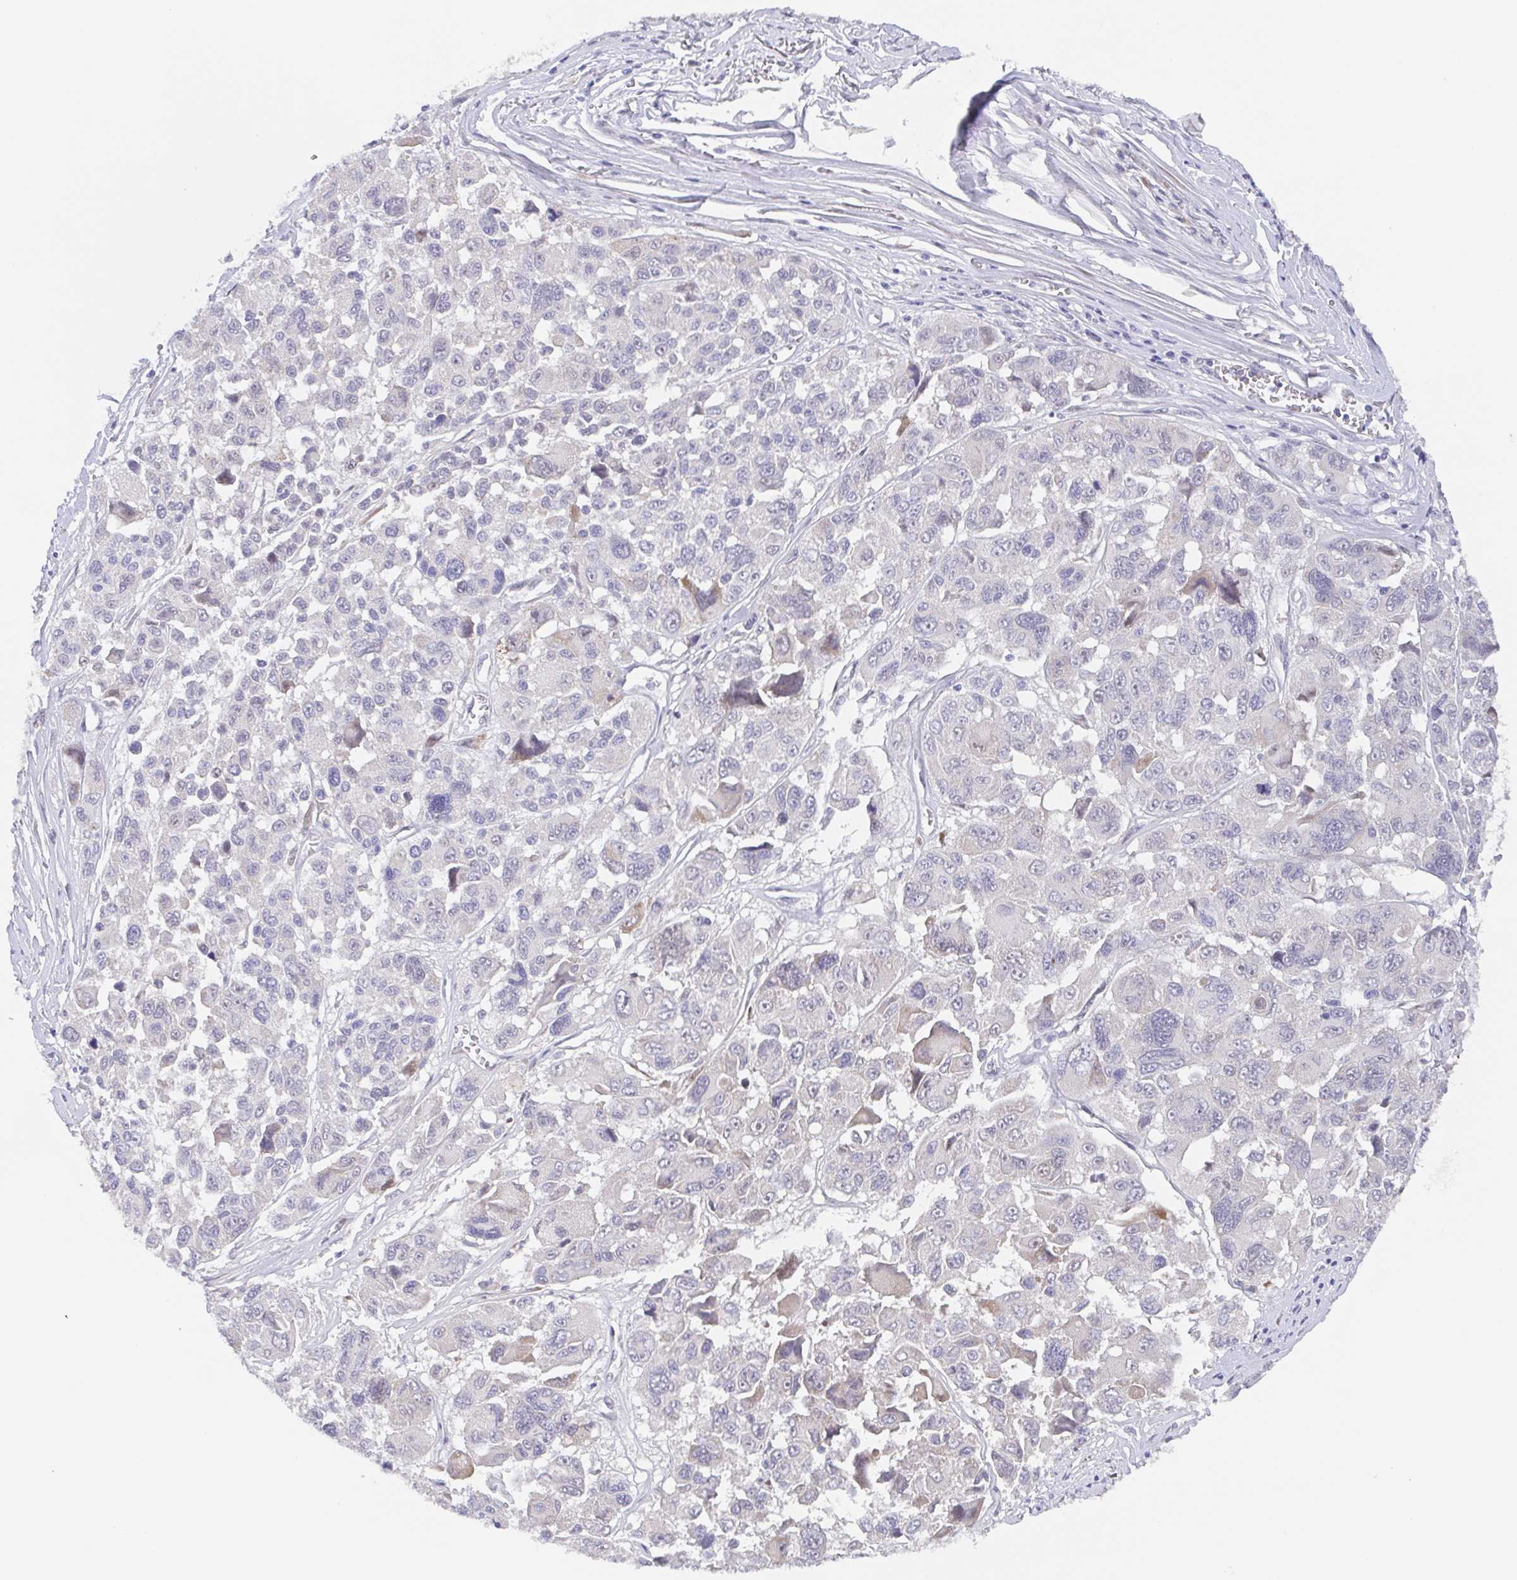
{"staining": {"intensity": "negative", "quantity": "none", "location": "none"}, "tissue": "melanoma", "cell_type": "Tumor cells", "image_type": "cancer", "snomed": [{"axis": "morphology", "description": "Malignant melanoma, NOS"}, {"axis": "topography", "description": "Skin"}], "caption": "Tumor cells show no significant positivity in malignant melanoma.", "gene": "POU2F3", "patient": {"sex": "female", "age": 66}}